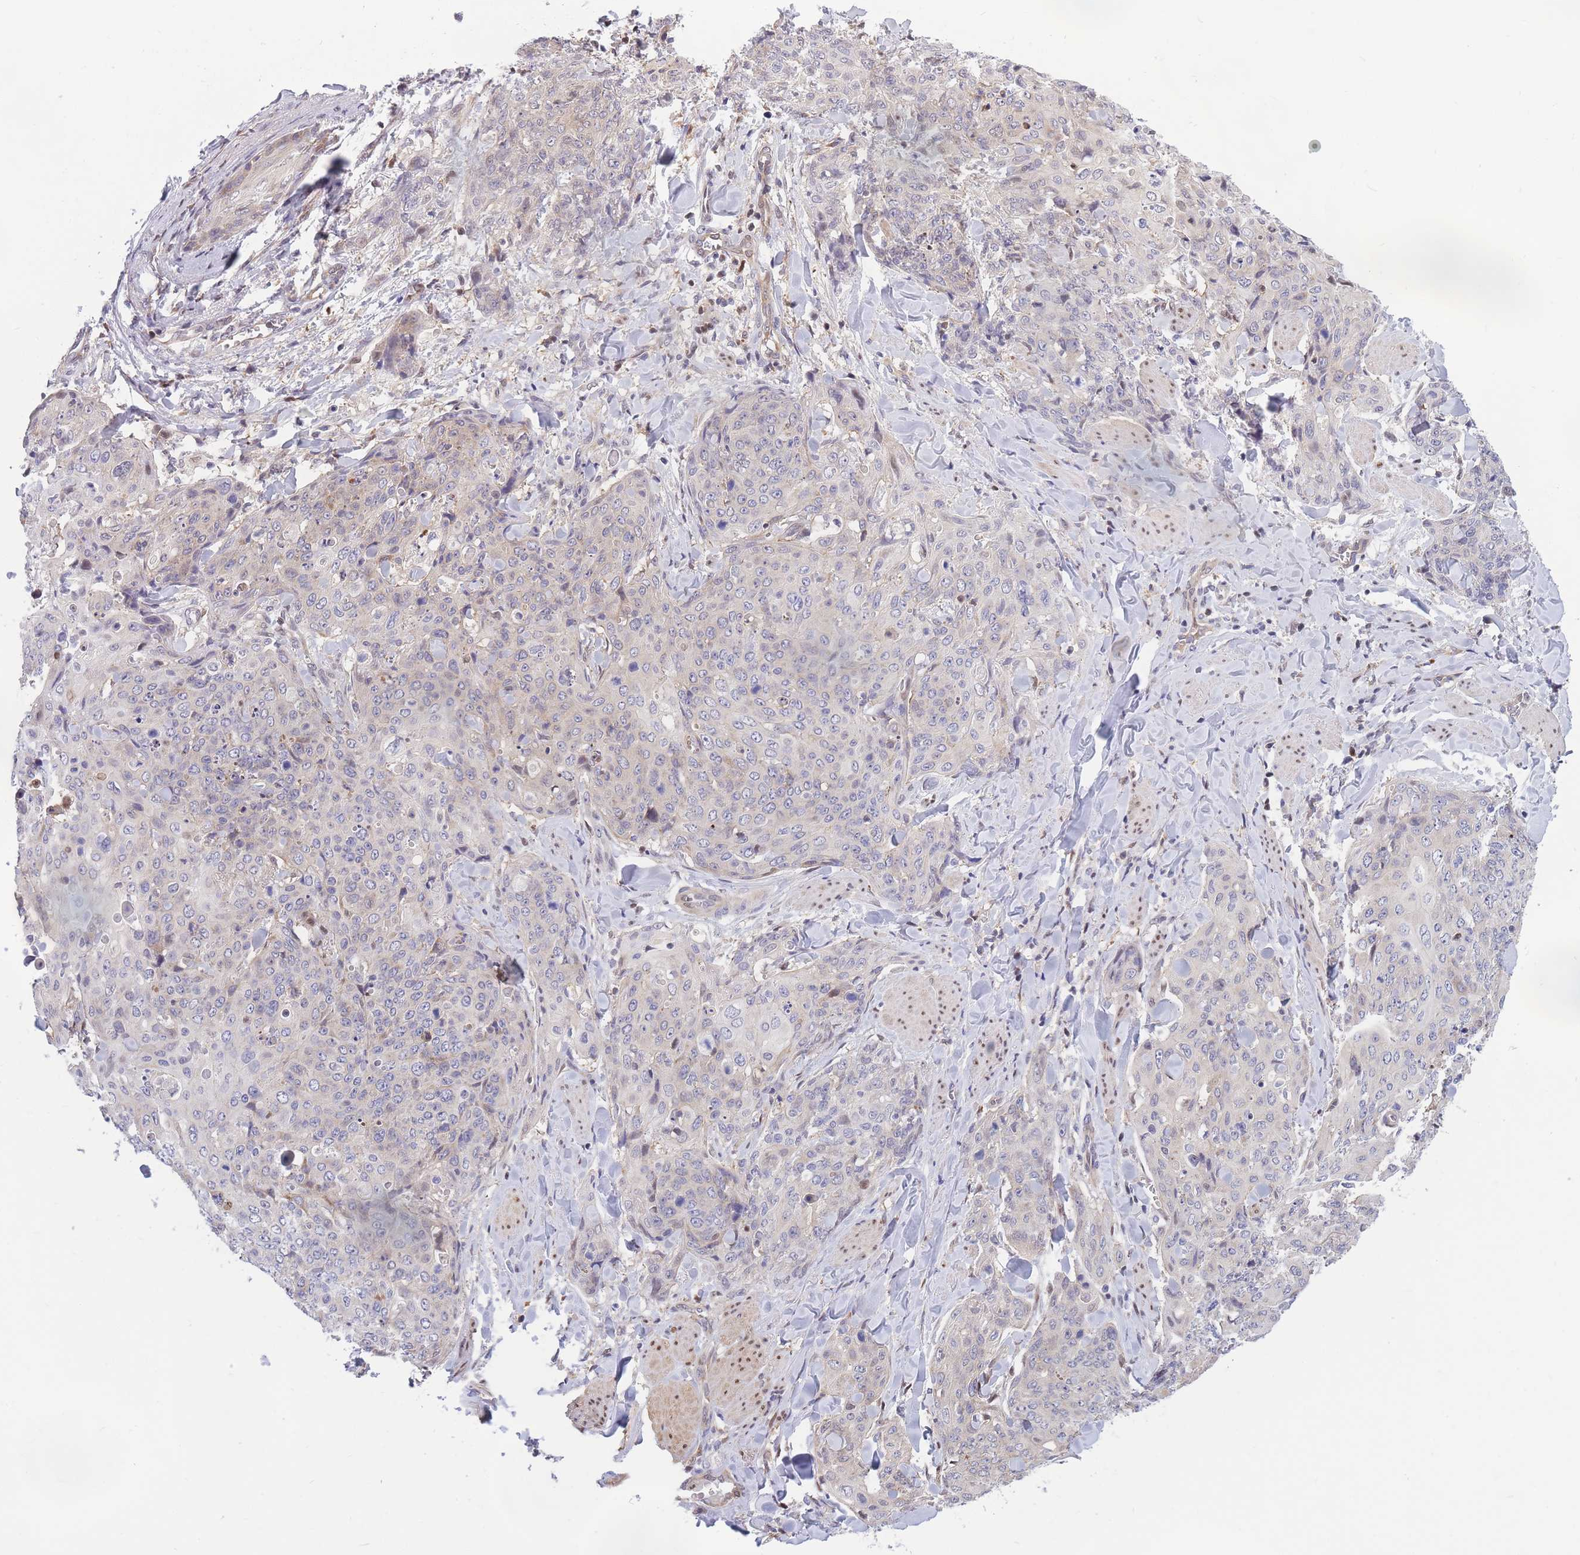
{"staining": {"intensity": "negative", "quantity": "none", "location": "none"}, "tissue": "skin cancer", "cell_type": "Tumor cells", "image_type": "cancer", "snomed": [{"axis": "morphology", "description": "Squamous cell carcinoma, NOS"}, {"axis": "topography", "description": "Skin"}, {"axis": "topography", "description": "Vulva"}], "caption": "High power microscopy image of an IHC micrograph of skin squamous cell carcinoma, revealing no significant expression in tumor cells. Brightfield microscopy of IHC stained with DAB (brown) and hematoxylin (blue), captured at high magnification.", "gene": "CRACD", "patient": {"sex": "female", "age": 85}}